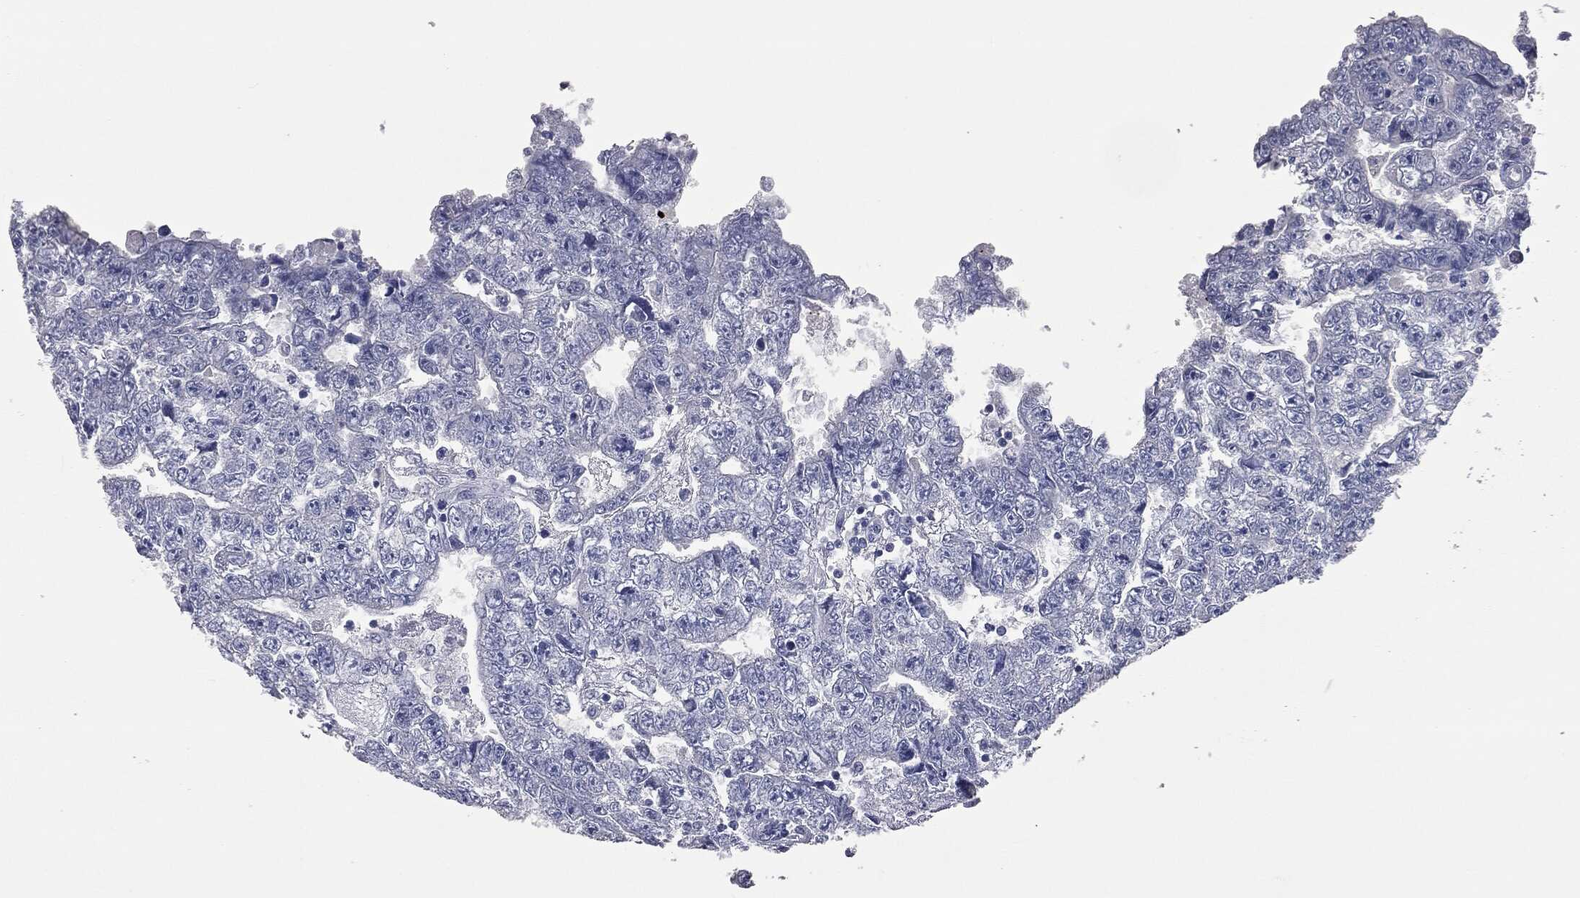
{"staining": {"intensity": "negative", "quantity": "none", "location": "none"}, "tissue": "testis cancer", "cell_type": "Tumor cells", "image_type": "cancer", "snomed": [{"axis": "morphology", "description": "Carcinoma, Embryonal, NOS"}, {"axis": "topography", "description": "Testis"}], "caption": "Human testis embryonal carcinoma stained for a protein using immunohistochemistry (IHC) displays no expression in tumor cells.", "gene": "ATP2A1", "patient": {"sex": "male", "age": 25}}